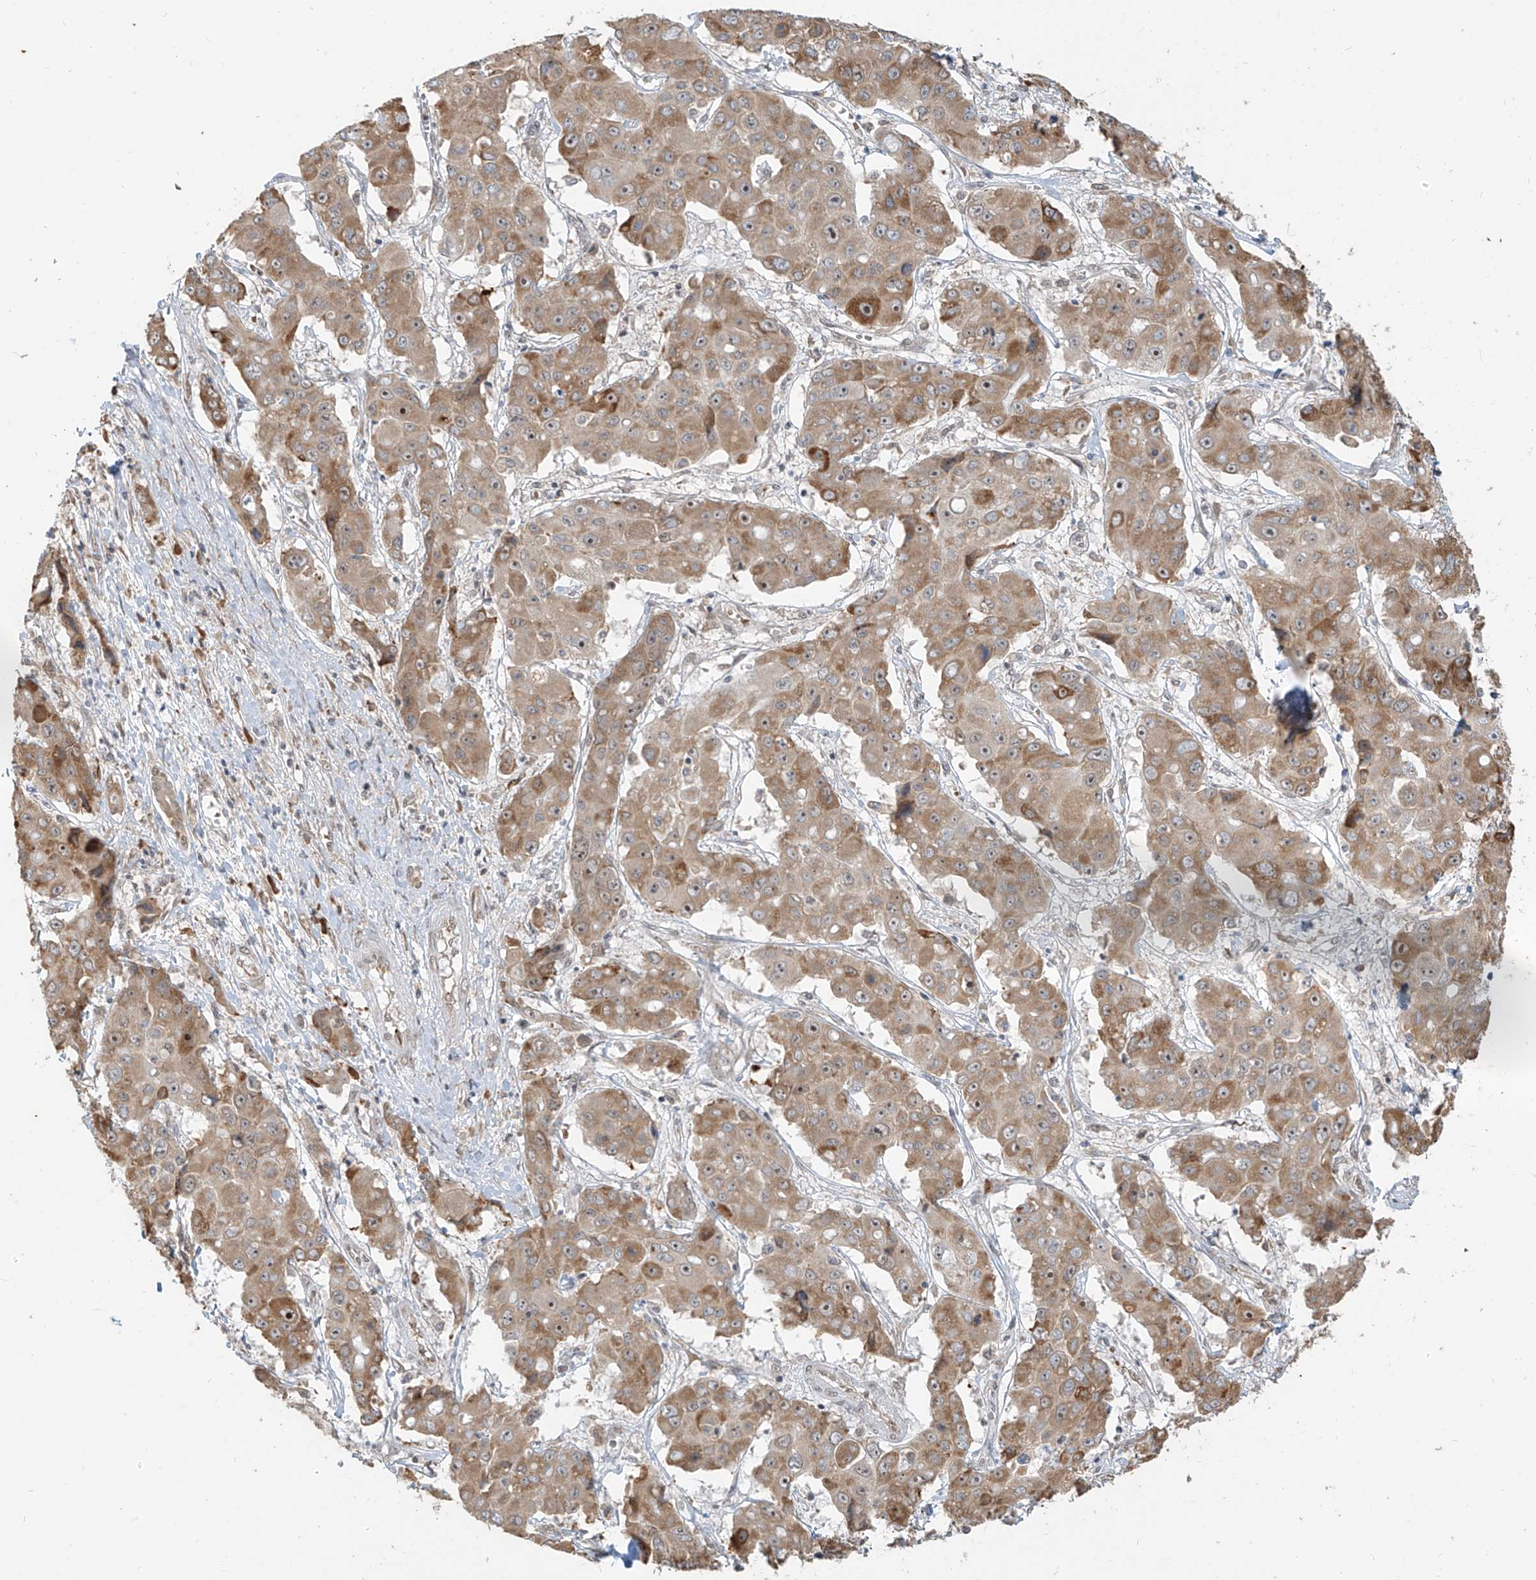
{"staining": {"intensity": "moderate", "quantity": "25%-75%", "location": "cytoplasmic/membranous"}, "tissue": "liver cancer", "cell_type": "Tumor cells", "image_type": "cancer", "snomed": [{"axis": "morphology", "description": "Cholangiocarcinoma"}, {"axis": "topography", "description": "Liver"}], "caption": "An IHC micrograph of neoplastic tissue is shown. Protein staining in brown shows moderate cytoplasmic/membranous positivity in liver cancer within tumor cells. Using DAB (3,3'-diaminobenzidine) (brown) and hematoxylin (blue) stains, captured at high magnification using brightfield microscopy.", "gene": "ZMYM2", "patient": {"sex": "male", "age": 67}}